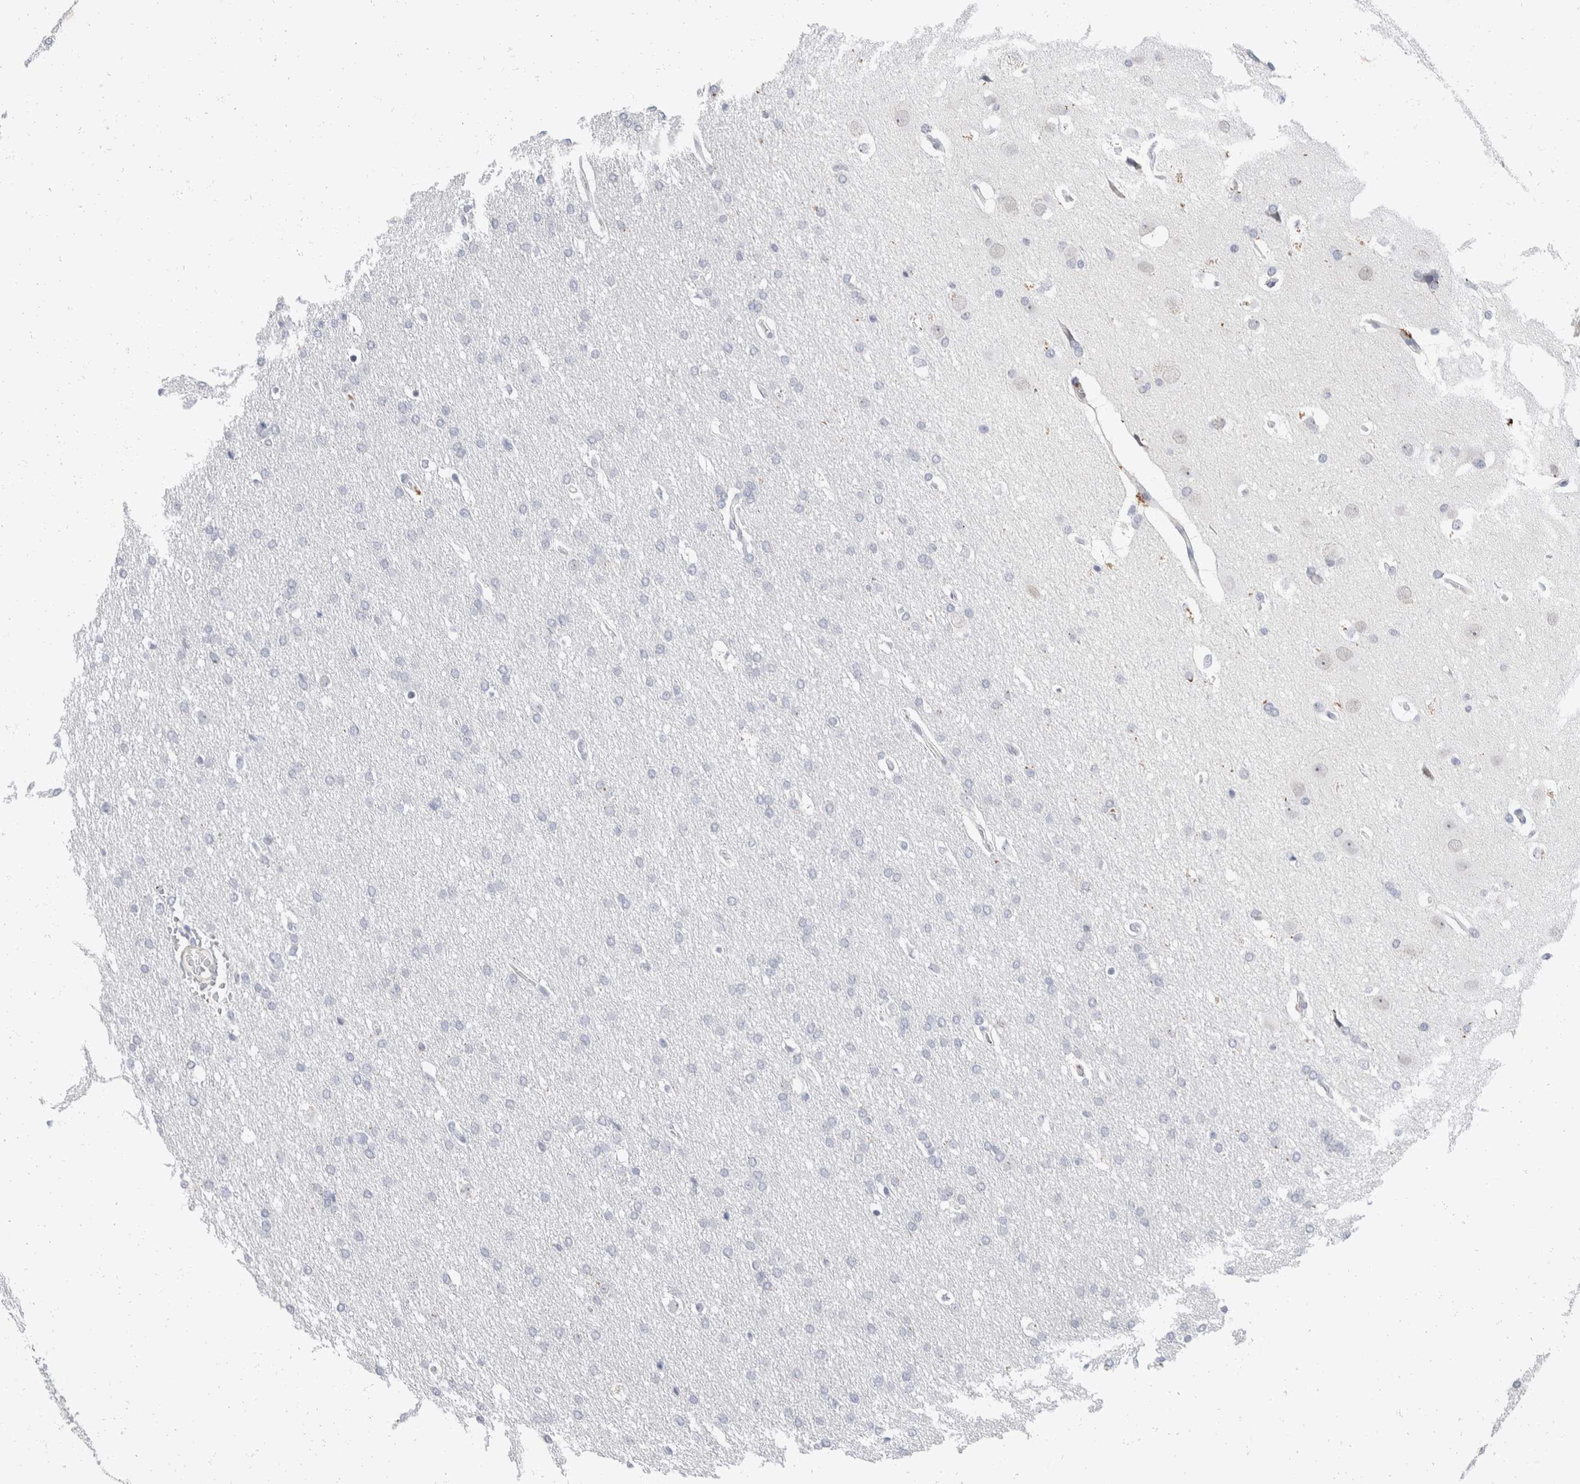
{"staining": {"intensity": "negative", "quantity": "none", "location": "none"}, "tissue": "glioma", "cell_type": "Tumor cells", "image_type": "cancer", "snomed": [{"axis": "morphology", "description": "Glioma, malignant, Low grade"}, {"axis": "topography", "description": "Brain"}], "caption": "Malignant glioma (low-grade) was stained to show a protein in brown. There is no significant expression in tumor cells. The staining was performed using DAB (3,3'-diaminobenzidine) to visualize the protein expression in brown, while the nuclei were stained in blue with hematoxylin (Magnification: 20x).", "gene": "CATSPERD", "patient": {"sex": "female", "age": 37}}